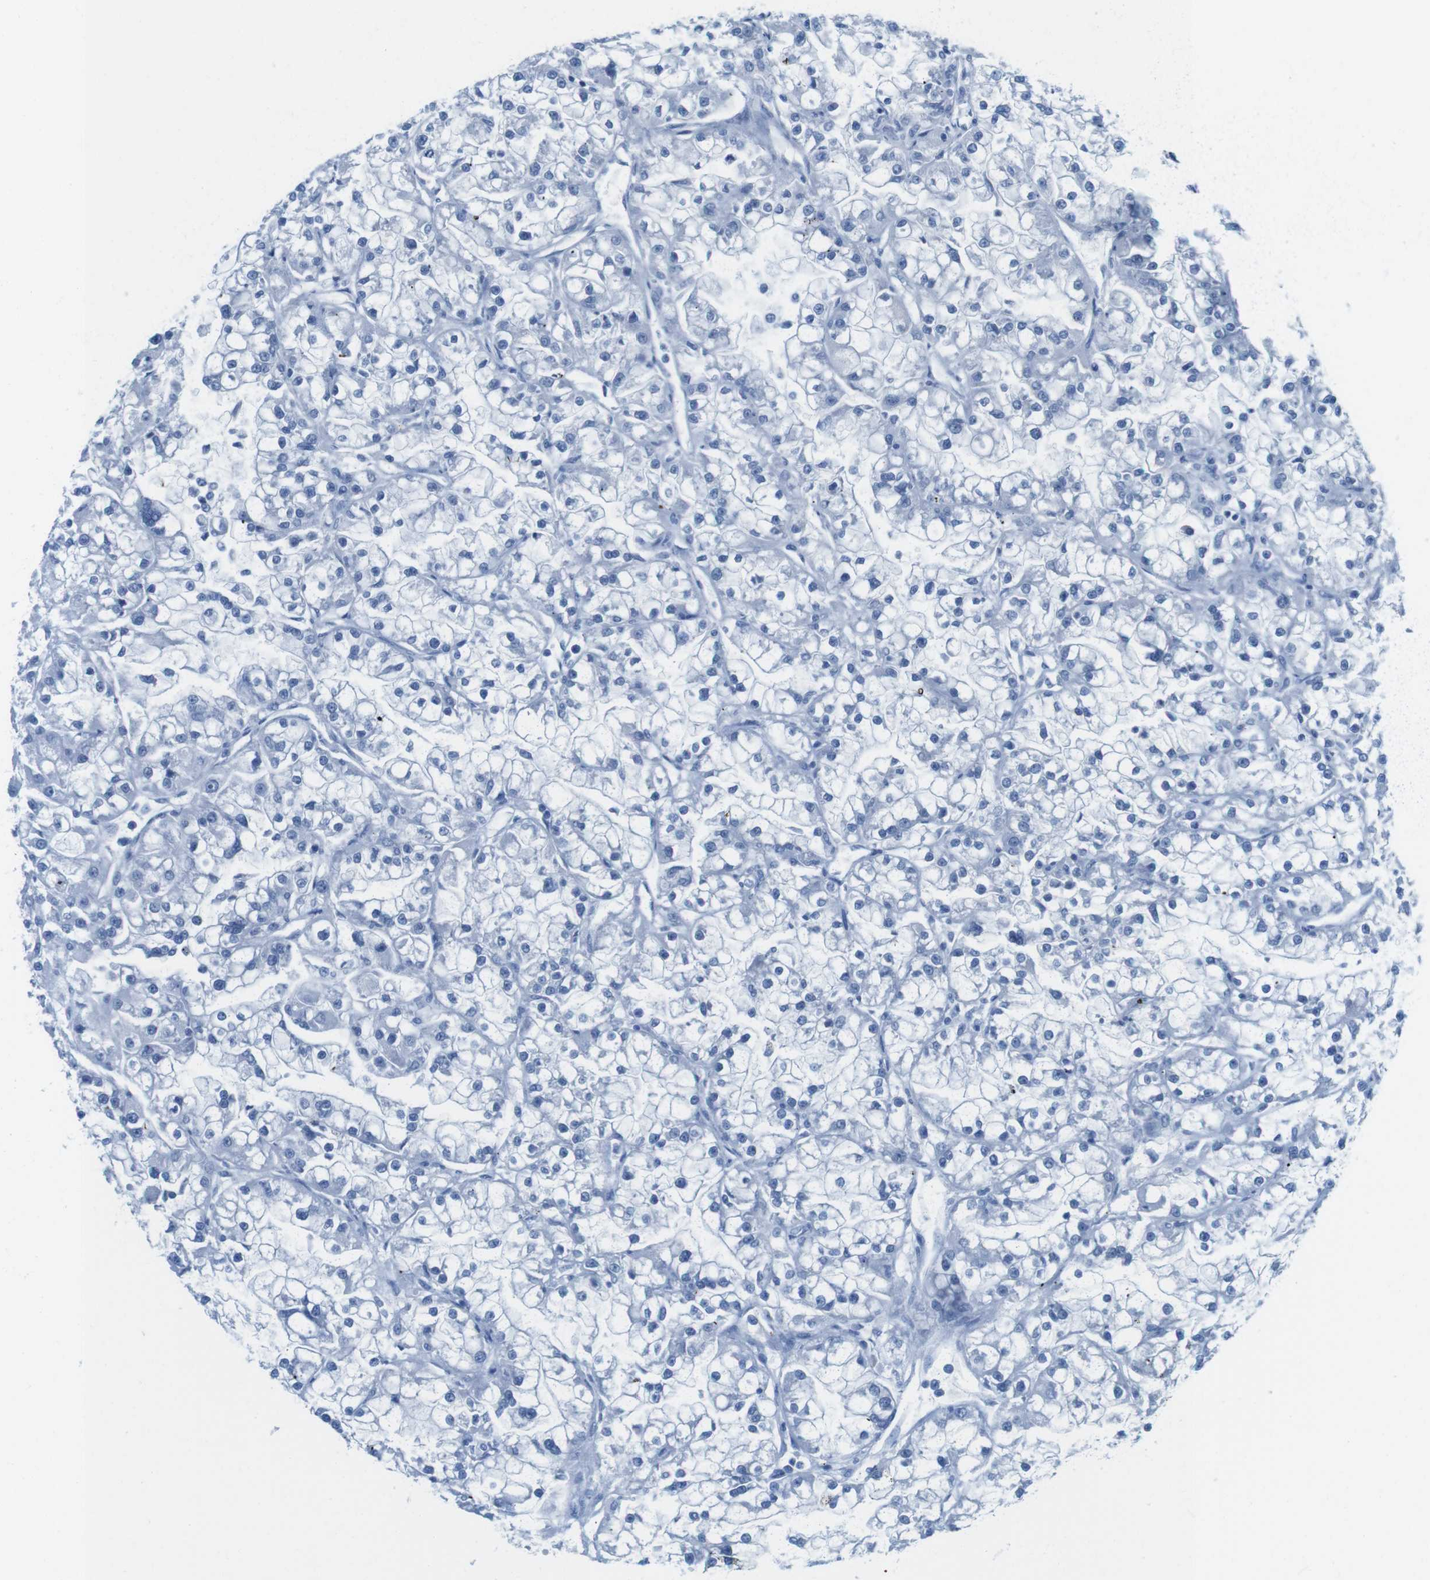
{"staining": {"intensity": "negative", "quantity": "none", "location": "none"}, "tissue": "renal cancer", "cell_type": "Tumor cells", "image_type": "cancer", "snomed": [{"axis": "morphology", "description": "Adenocarcinoma, NOS"}, {"axis": "topography", "description": "Kidney"}], "caption": "Immunohistochemistry (IHC) photomicrograph of neoplastic tissue: renal cancer (adenocarcinoma) stained with DAB reveals no significant protein staining in tumor cells.", "gene": "OPN1SW", "patient": {"sex": "female", "age": 52}}